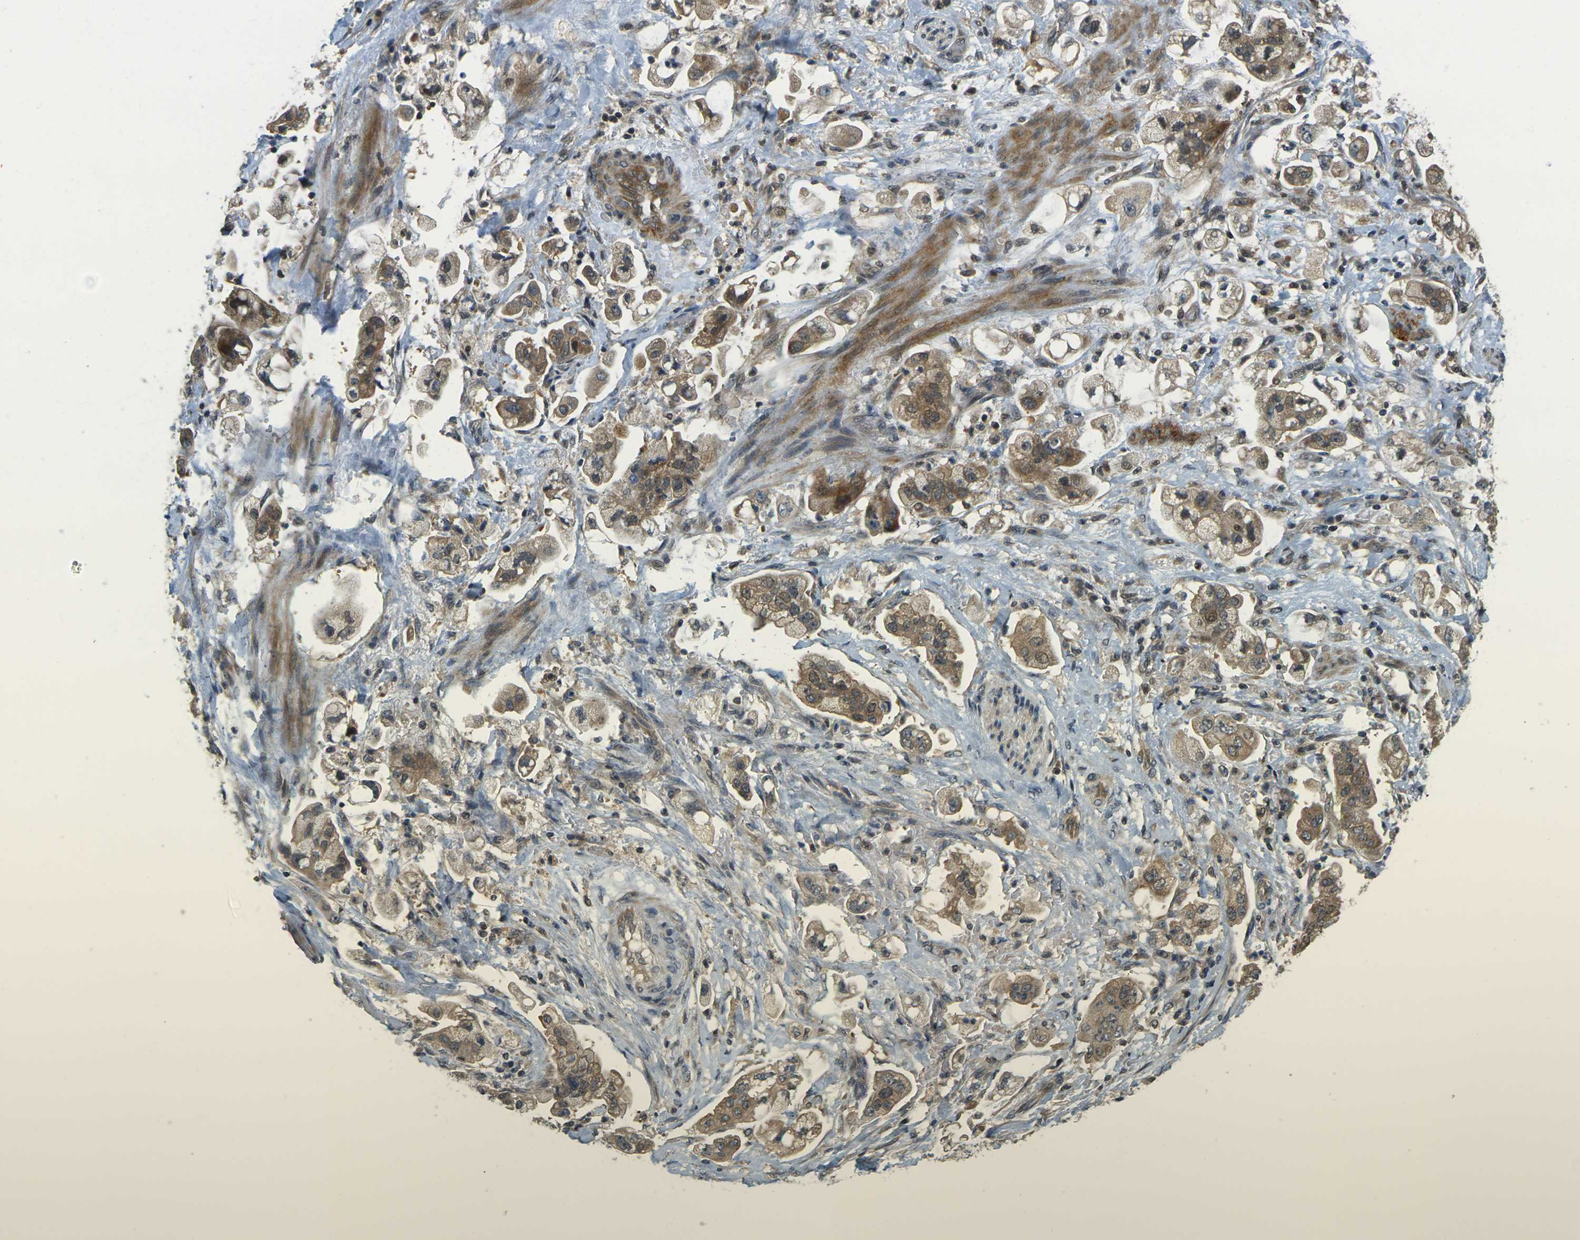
{"staining": {"intensity": "moderate", "quantity": ">75%", "location": "cytoplasmic/membranous"}, "tissue": "stomach cancer", "cell_type": "Tumor cells", "image_type": "cancer", "snomed": [{"axis": "morphology", "description": "Adenocarcinoma, NOS"}, {"axis": "topography", "description": "Stomach"}], "caption": "An immunohistochemistry image of neoplastic tissue is shown. Protein staining in brown highlights moderate cytoplasmic/membranous positivity in stomach cancer (adenocarcinoma) within tumor cells.", "gene": "KLHL8", "patient": {"sex": "male", "age": 62}}